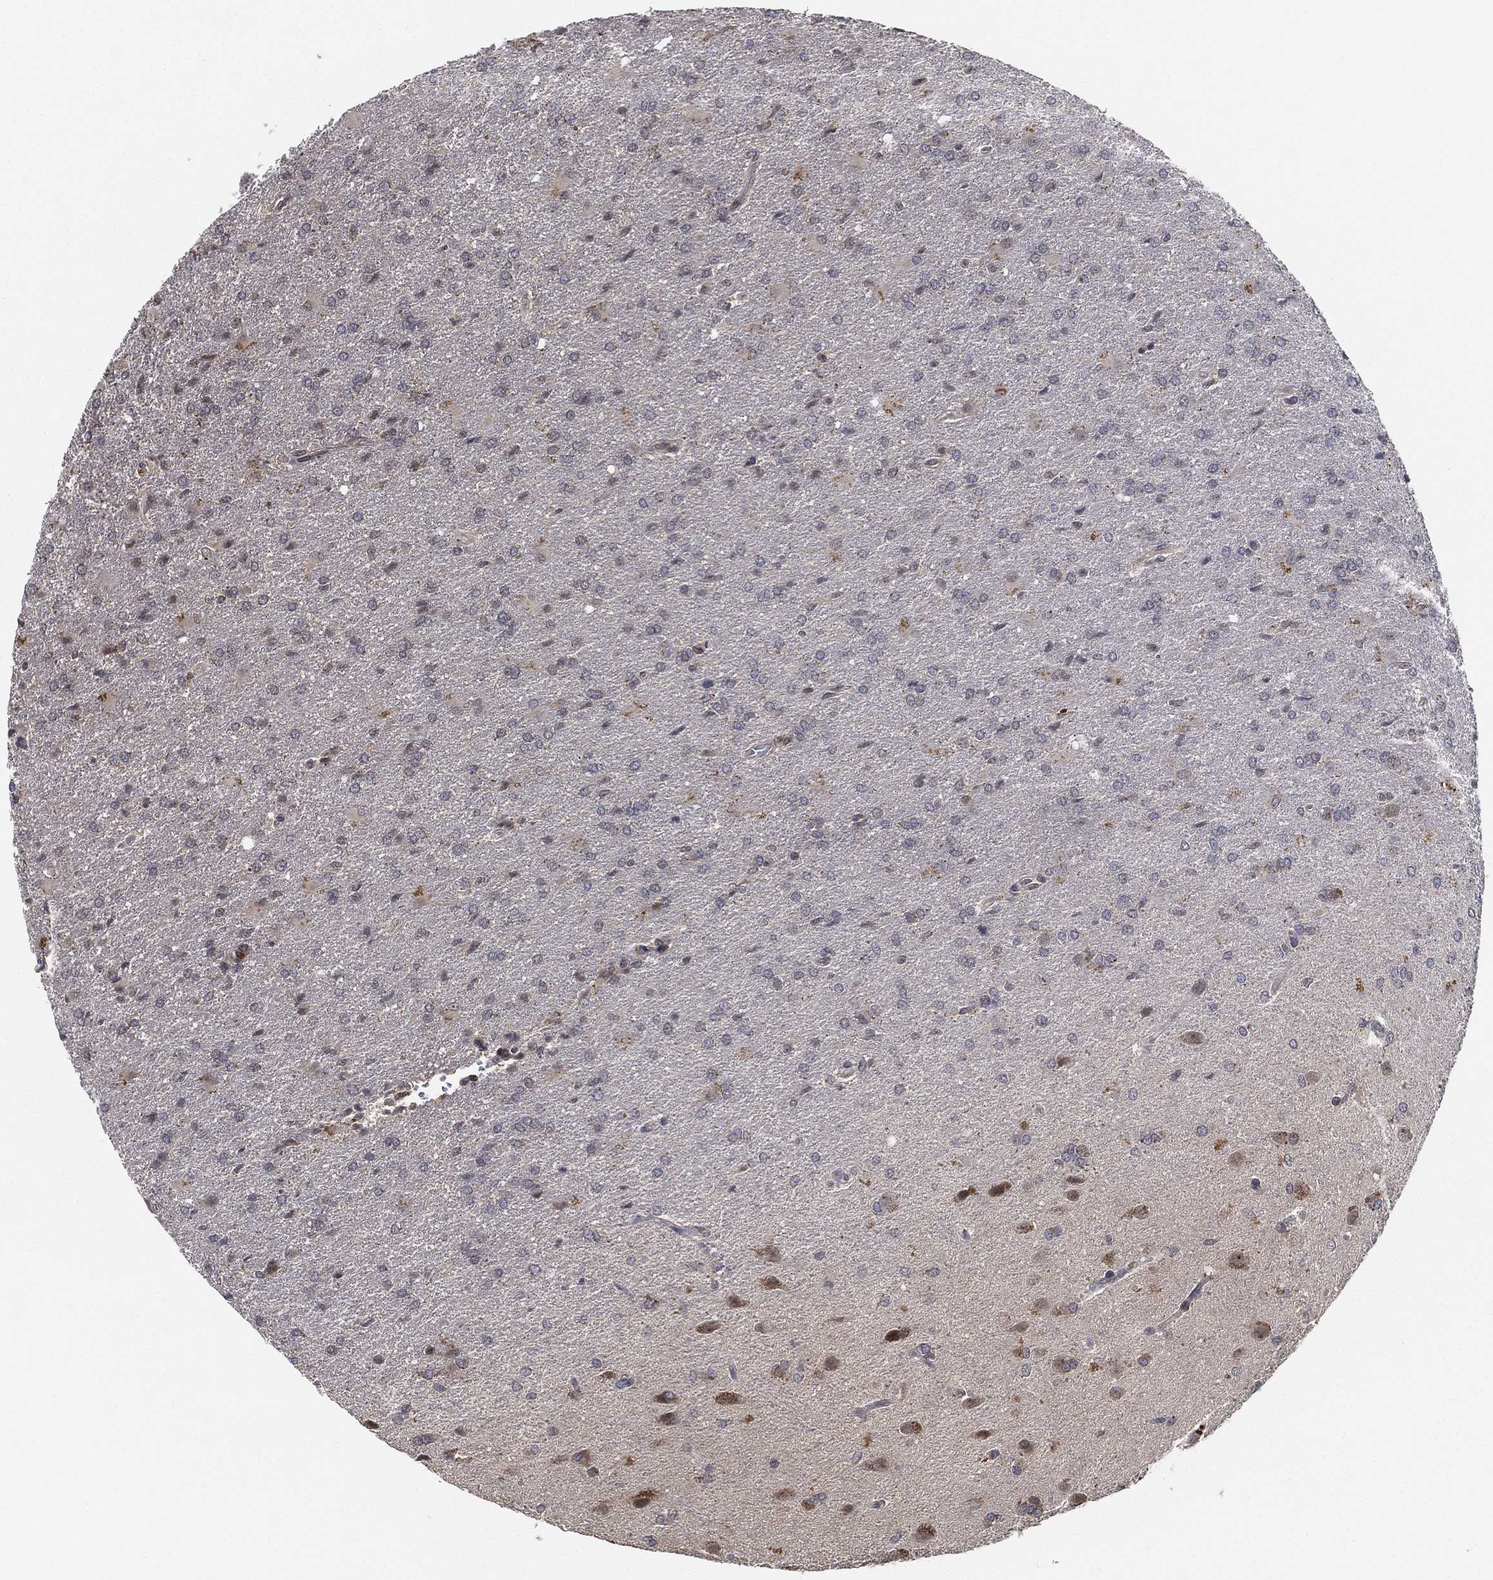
{"staining": {"intensity": "negative", "quantity": "none", "location": "none"}, "tissue": "glioma", "cell_type": "Tumor cells", "image_type": "cancer", "snomed": [{"axis": "morphology", "description": "Glioma, malignant, High grade"}, {"axis": "topography", "description": "Brain"}], "caption": "This image is of malignant high-grade glioma stained with immunohistochemistry (IHC) to label a protein in brown with the nuclei are counter-stained blue. There is no staining in tumor cells.", "gene": "CFAP251", "patient": {"sex": "male", "age": 68}}